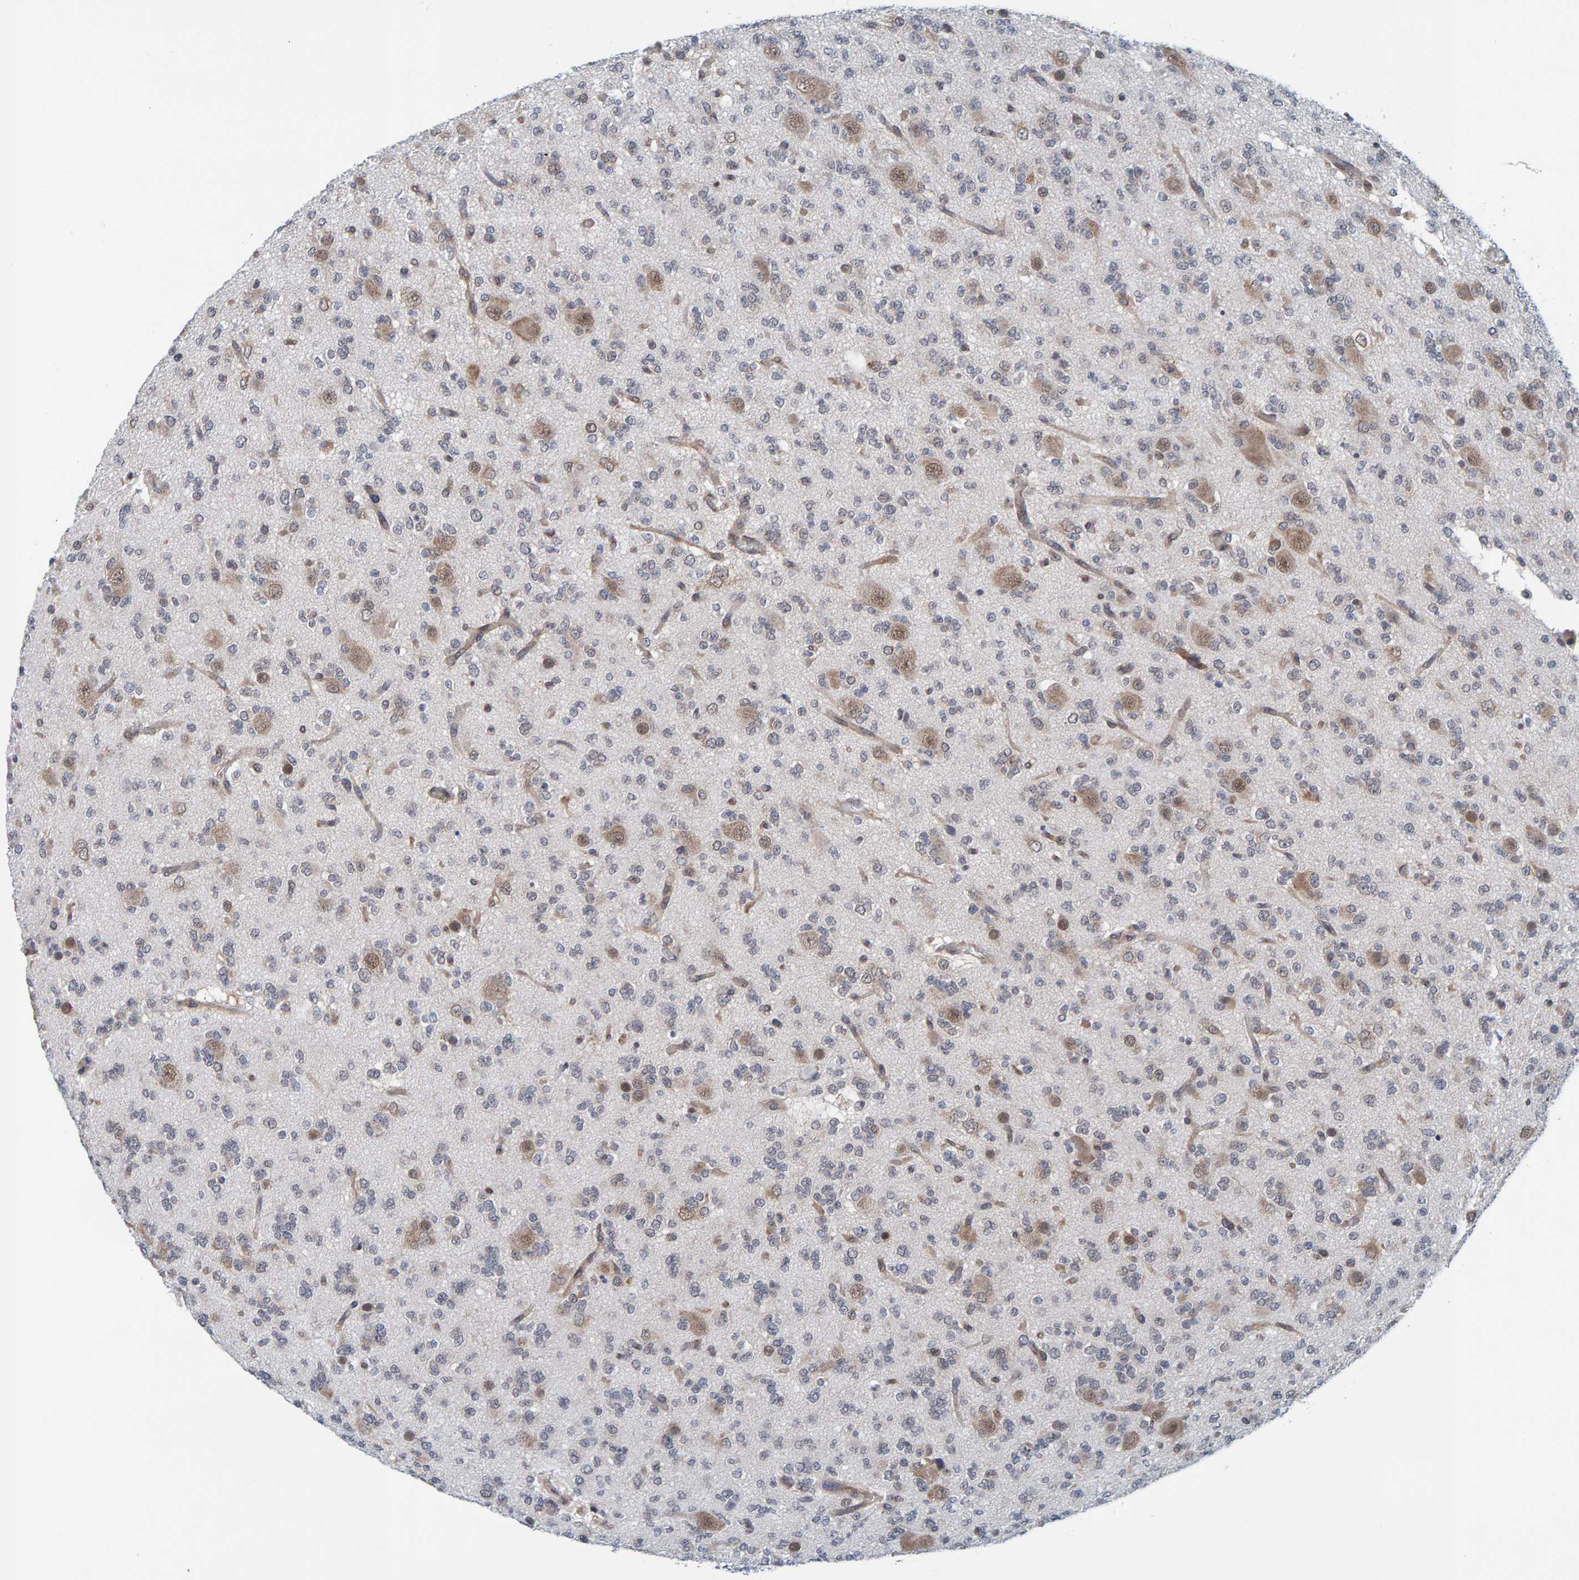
{"staining": {"intensity": "negative", "quantity": "none", "location": "none"}, "tissue": "glioma", "cell_type": "Tumor cells", "image_type": "cancer", "snomed": [{"axis": "morphology", "description": "Glioma, malignant, Low grade"}, {"axis": "topography", "description": "Brain"}], "caption": "Immunohistochemistry (IHC) of glioma shows no expression in tumor cells.", "gene": "SCRN2", "patient": {"sex": "male", "age": 38}}